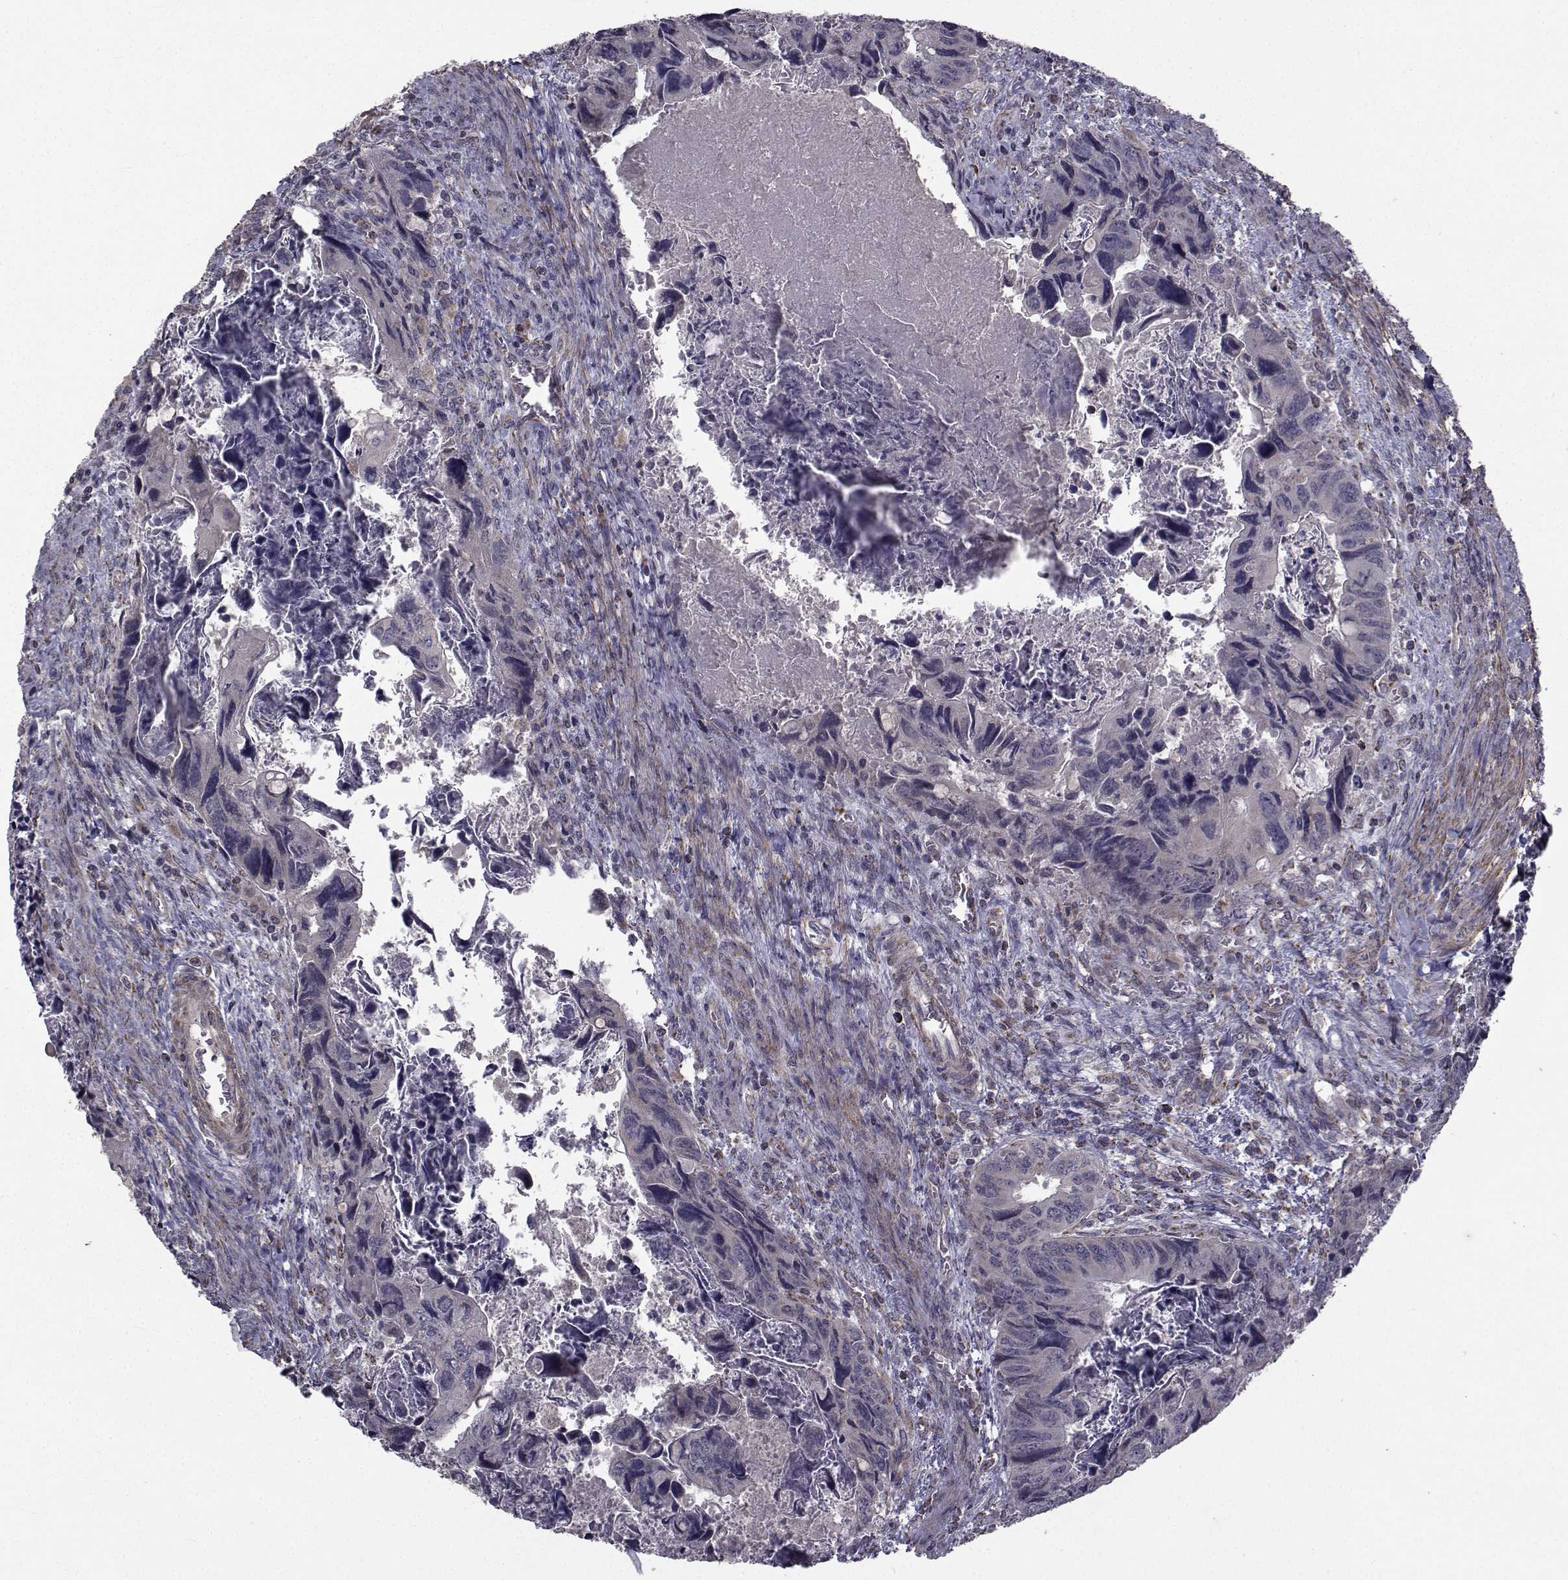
{"staining": {"intensity": "negative", "quantity": "none", "location": "none"}, "tissue": "colorectal cancer", "cell_type": "Tumor cells", "image_type": "cancer", "snomed": [{"axis": "morphology", "description": "Adenocarcinoma, NOS"}, {"axis": "topography", "description": "Rectum"}], "caption": "Tumor cells are negative for brown protein staining in adenocarcinoma (colorectal). Nuclei are stained in blue.", "gene": "FDXR", "patient": {"sex": "male", "age": 62}}